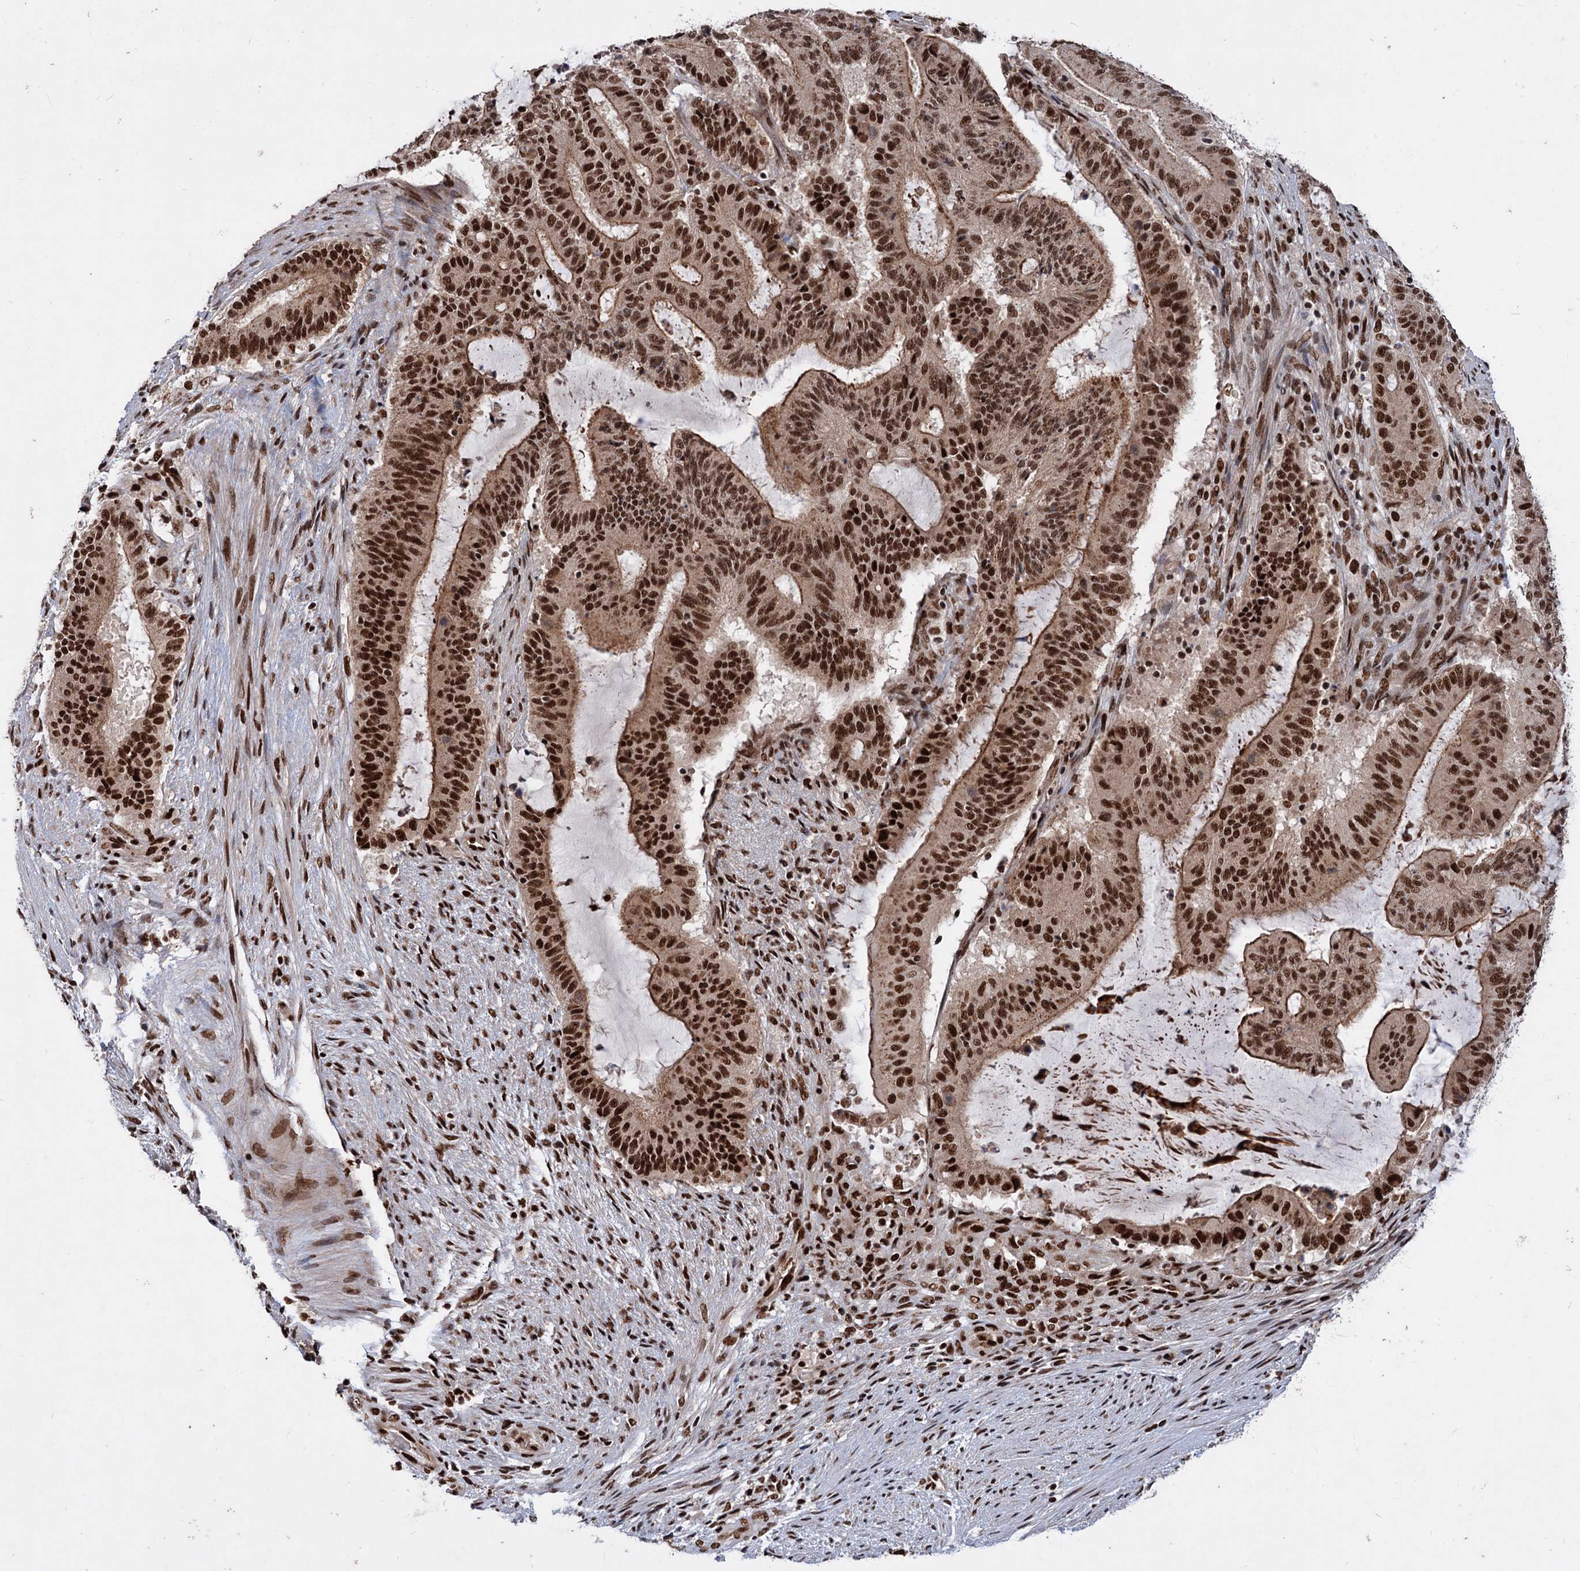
{"staining": {"intensity": "strong", "quantity": ">75%", "location": "cytoplasmic/membranous,nuclear"}, "tissue": "liver cancer", "cell_type": "Tumor cells", "image_type": "cancer", "snomed": [{"axis": "morphology", "description": "Normal tissue, NOS"}, {"axis": "morphology", "description": "Cholangiocarcinoma"}, {"axis": "topography", "description": "Liver"}, {"axis": "topography", "description": "Peripheral nerve tissue"}], "caption": "A brown stain highlights strong cytoplasmic/membranous and nuclear staining of a protein in human liver cancer tumor cells.", "gene": "MAML1", "patient": {"sex": "female", "age": 73}}